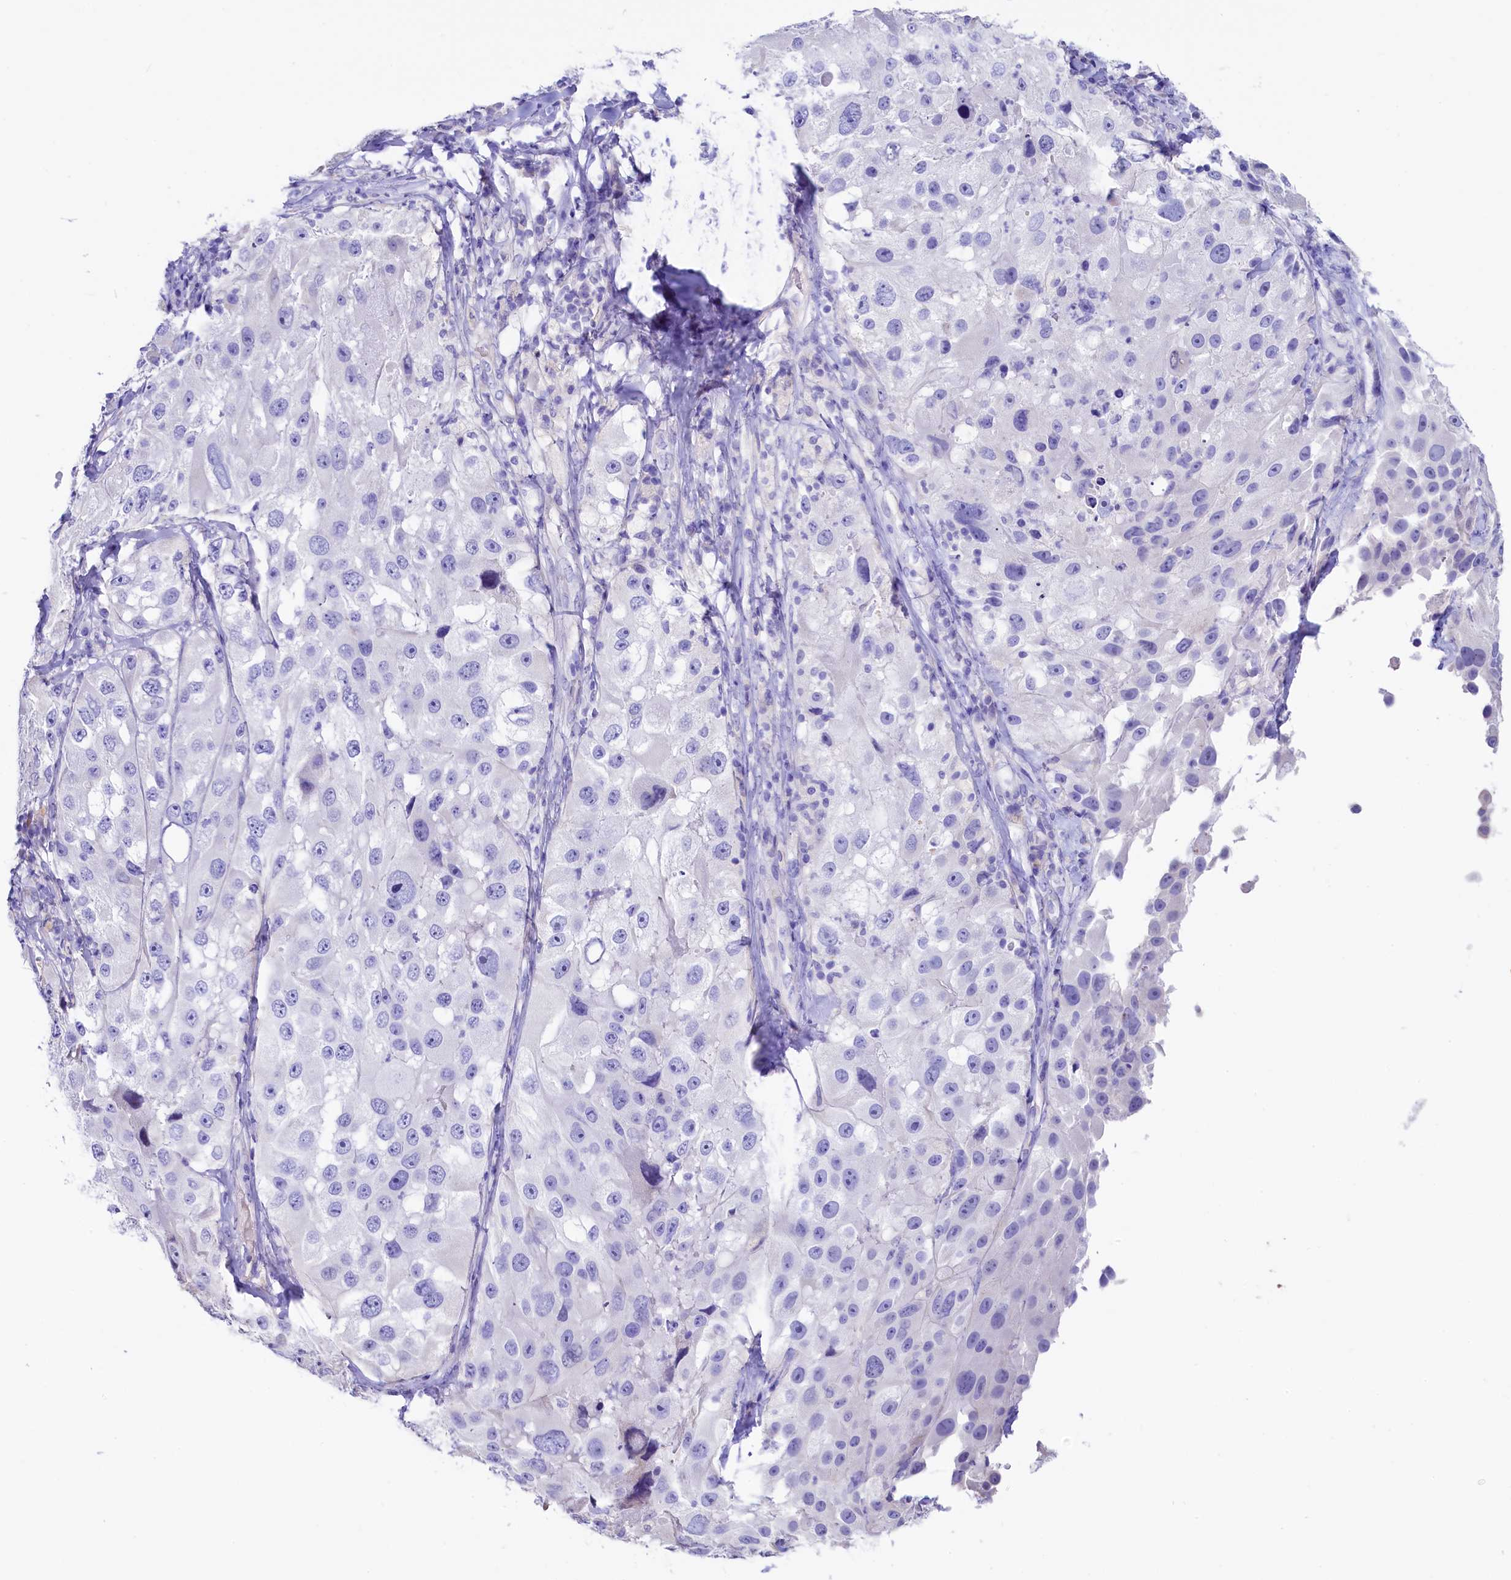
{"staining": {"intensity": "negative", "quantity": "none", "location": "none"}, "tissue": "melanoma", "cell_type": "Tumor cells", "image_type": "cancer", "snomed": [{"axis": "morphology", "description": "Malignant melanoma, Metastatic site"}, {"axis": "topography", "description": "Lymph node"}], "caption": "Malignant melanoma (metastatic site) was stained to show a protein in brown. There is no significant staining in tumor cells.", "gene": "RBP3", "patient": {"sex": "male", "age": 62}}